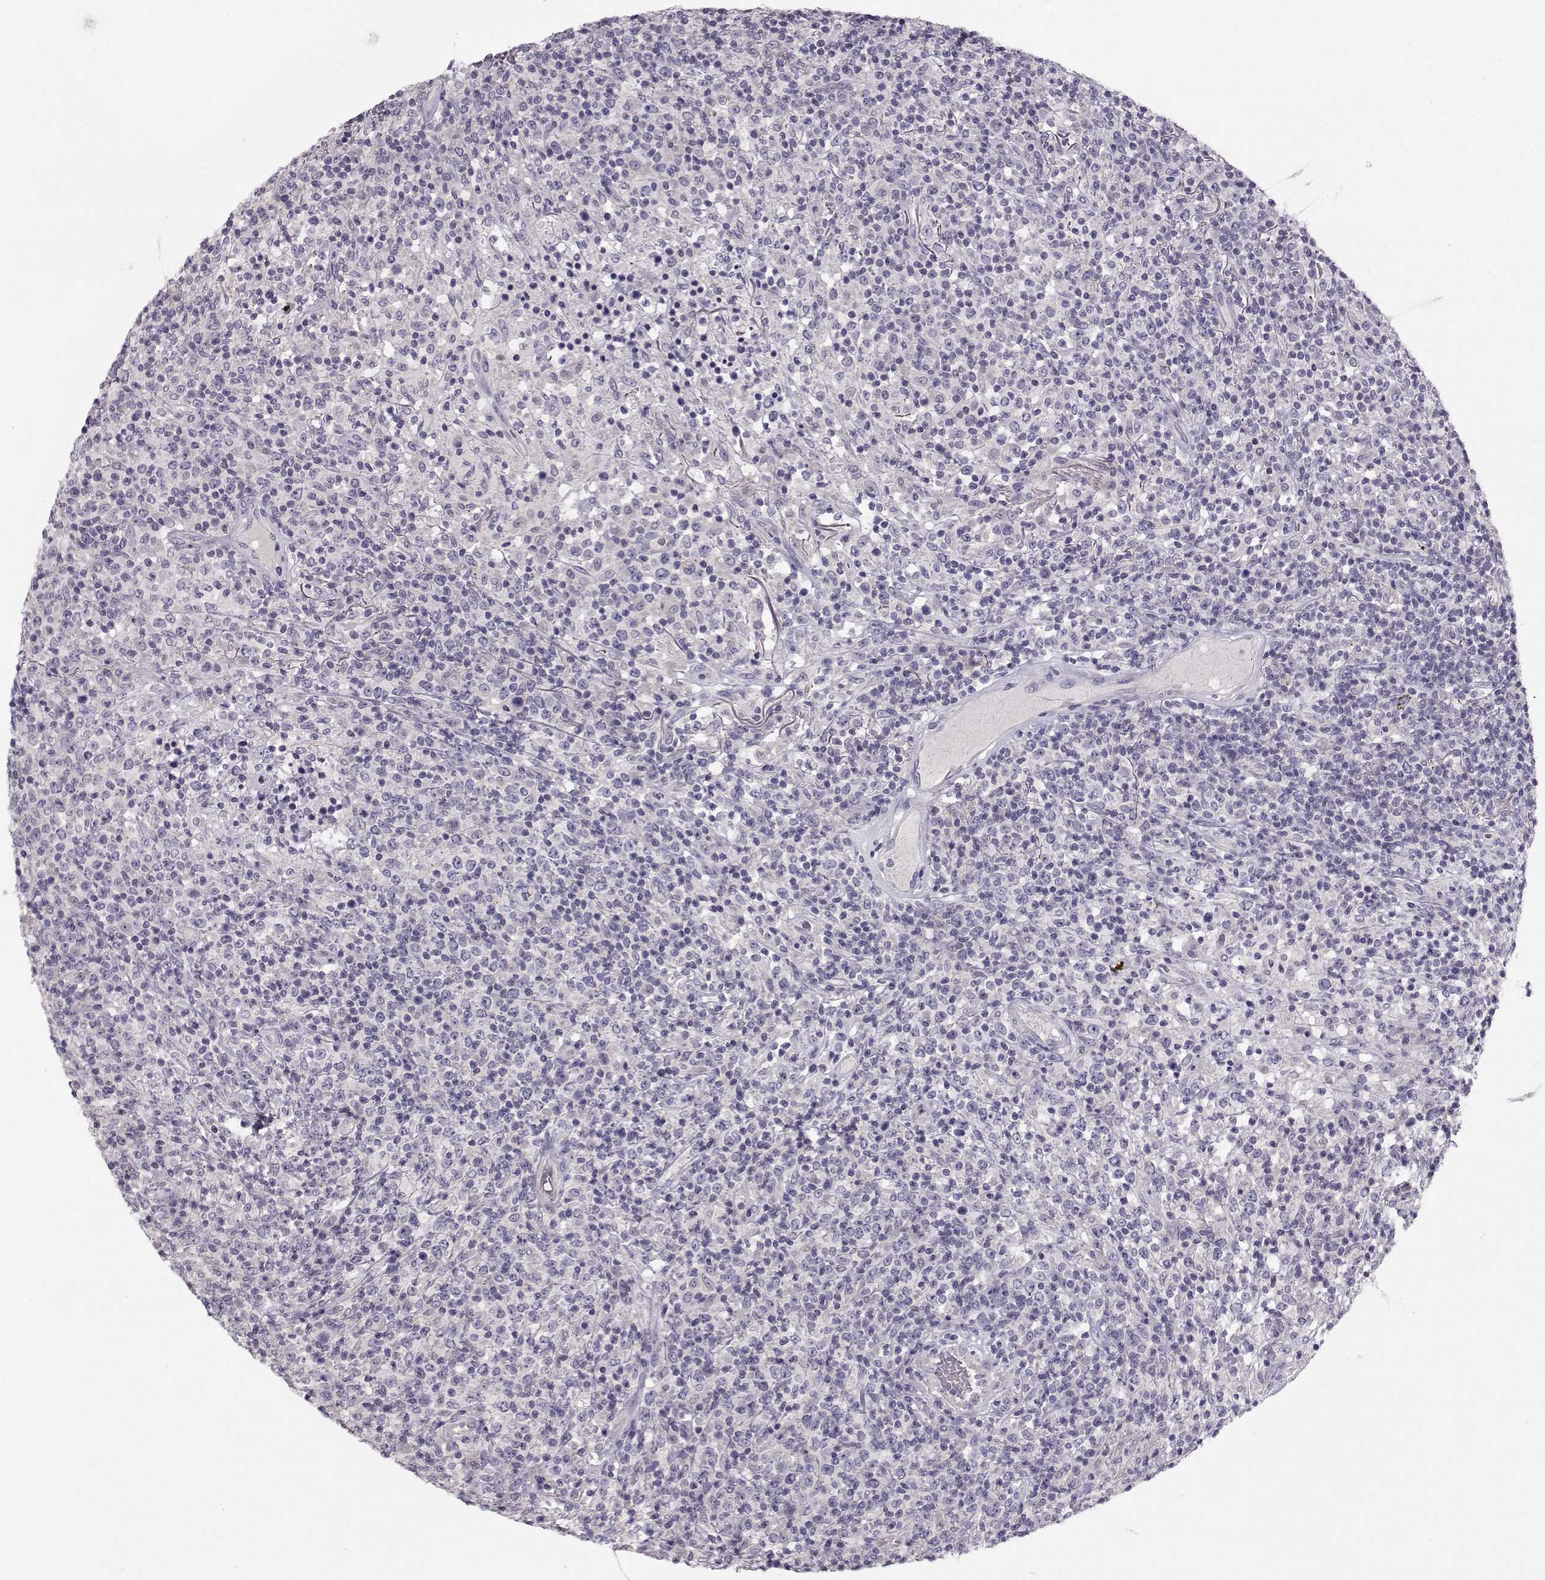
{"staining": {"intensity": "negative", "quantity": "none", "location": "none"}, "tissue": "lymphoma", "cell_type": "Tumor cells", "image_type": "cancer", "snomed": [{"axis": "morphology", "description": "Malignant lymphoma, non-Hodgkin's type, High grade"}, {"axis": "topography", "description": "Lung"}], "caption": "IHC of lymphoma demonstrates no staining in tumor cells. (Brightfield microscopy of DAB (3,3'-diaminobenzidine) immunohistochemistry at high magnification).", "gene": "GRK1", "patient": {"sex": "male", "age": 79}}